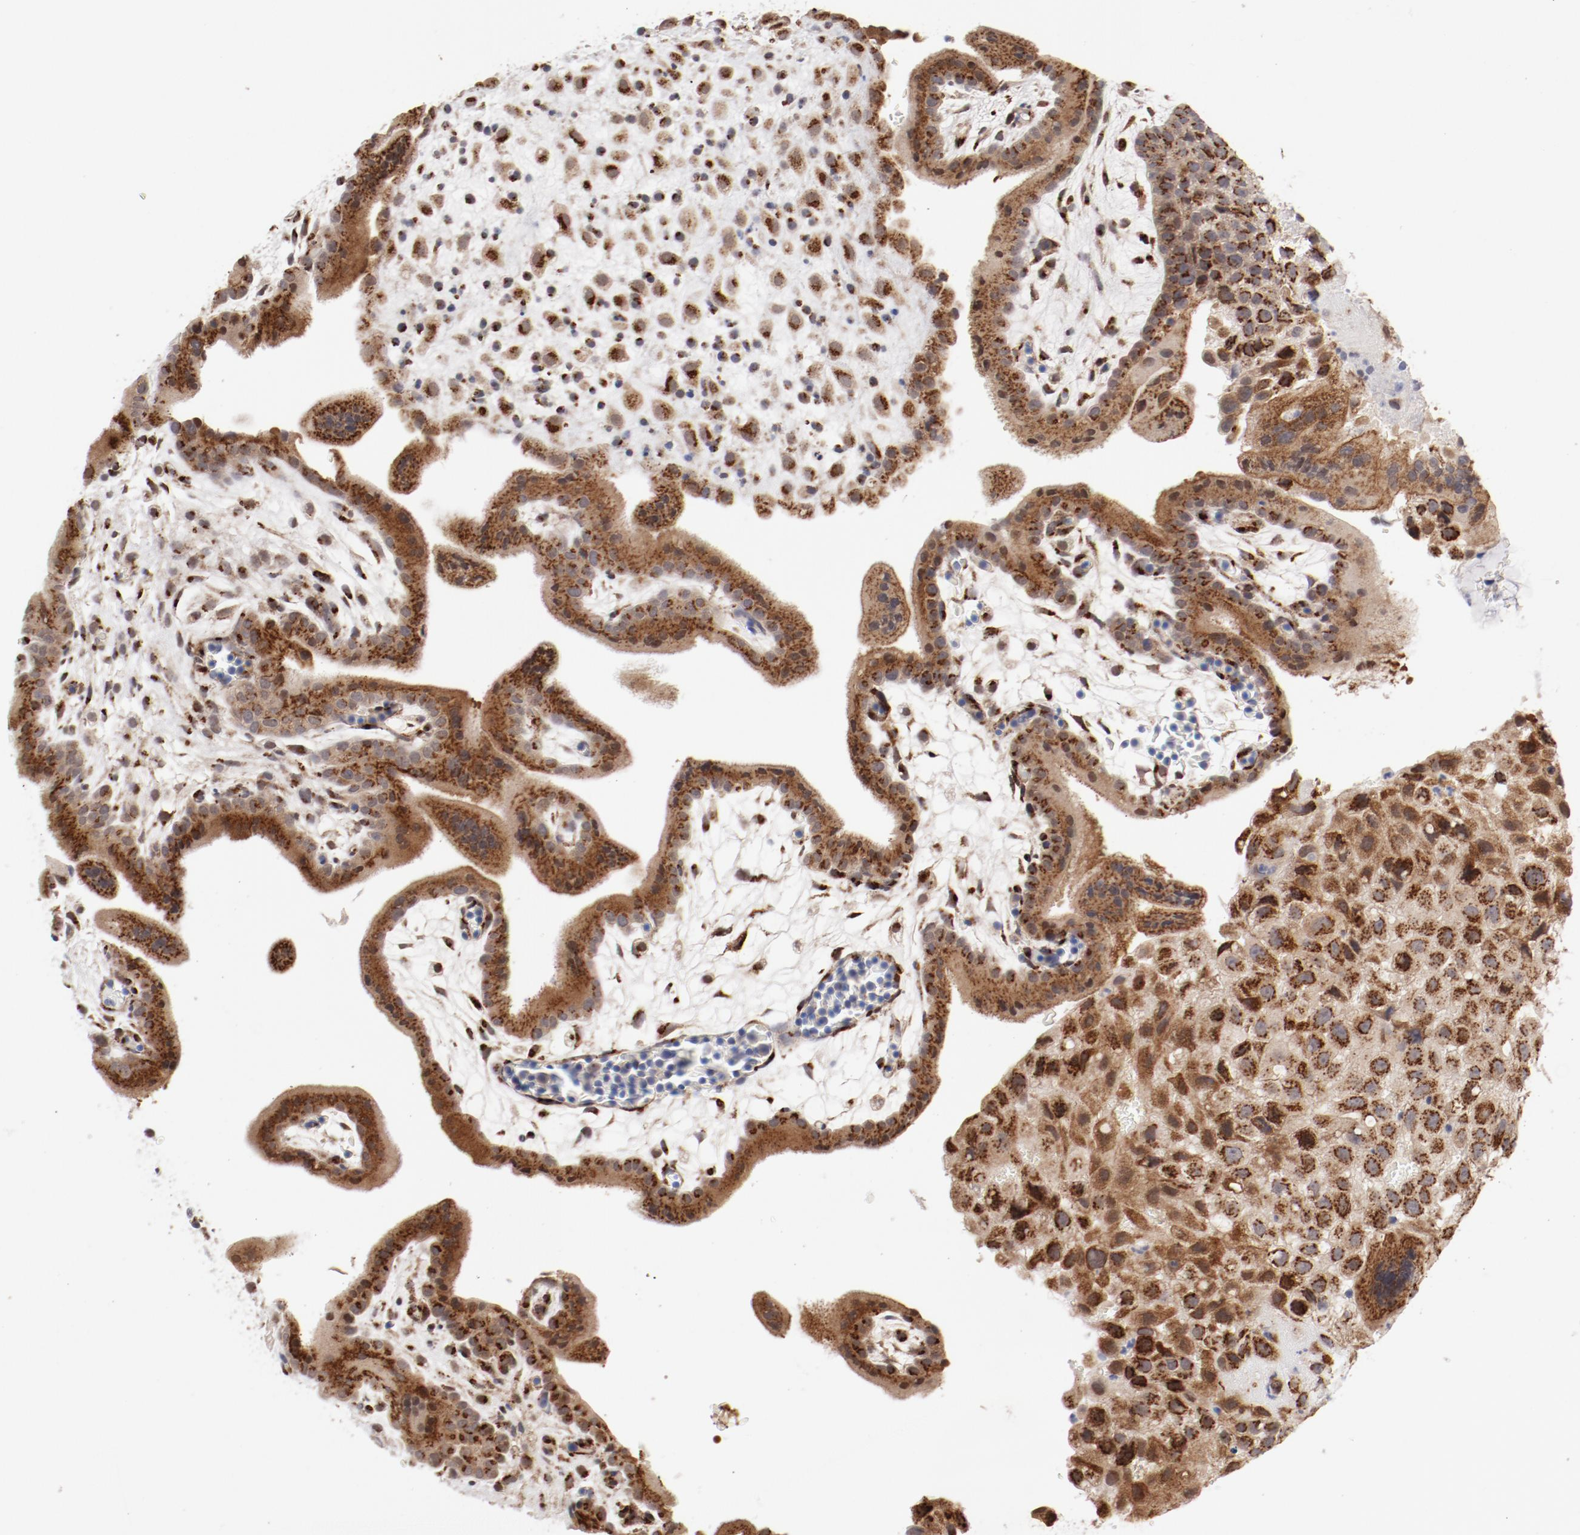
{"staining": {"intensity": "moderate", "quantity": ">75%", "location": "cytoplasmic/membranous"}, "tissue": "placenta", "cell_type": "Decidual cells", "image_type": "normal", "snomed": [{"axis": "morphology", "description": "Normal tissue, NOS"}, {"axis": "topography", "description": "Placenta"}], "caption": "The photomicrograph shows staining of normal placenta, revealing moderate cytoplasmic/membranous protein positivity (brown color) within decidual cells.", "gene": "RPL12", "patient": {"sex": "female", "age": 35}}